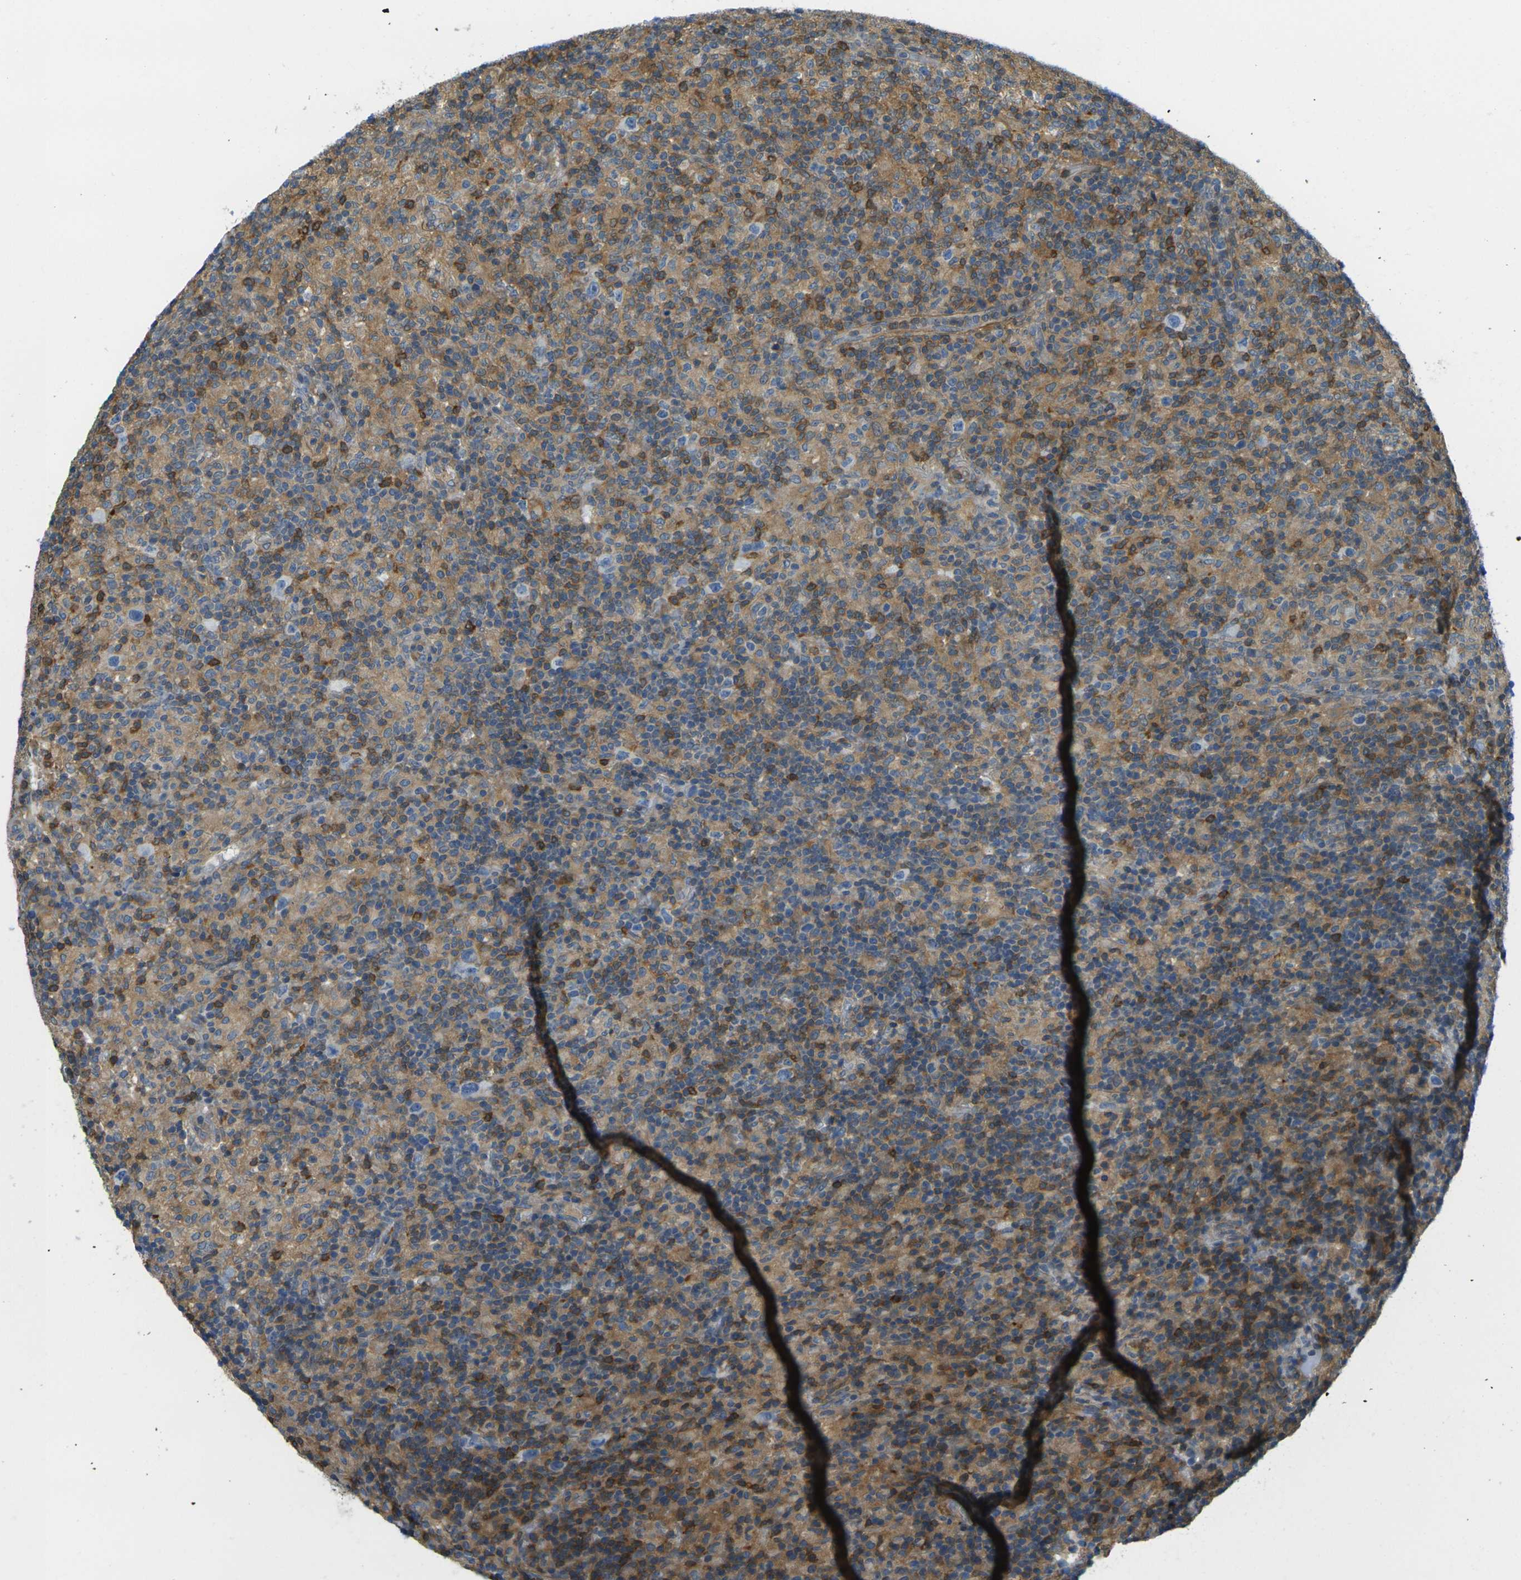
{"staining": {"intensity": "negative", "quantity": "none", "location": "none"}, "tissue": "lymphoma", "cell_type": "Tumor cells", "image_type": "cancer", "snomed": [{"axis": "morphology", "description": "Hodgkin's disease, NOS"}, {"axis": "topography", "description": "Lymph node"}], "caption": "IHC photomicrograph of Hodgkin's disease stained for a protein (brown), which exhibits no expression in tumor cells.", "gene": "LASP1", "patient": {"sex": "male", "age": 70}}